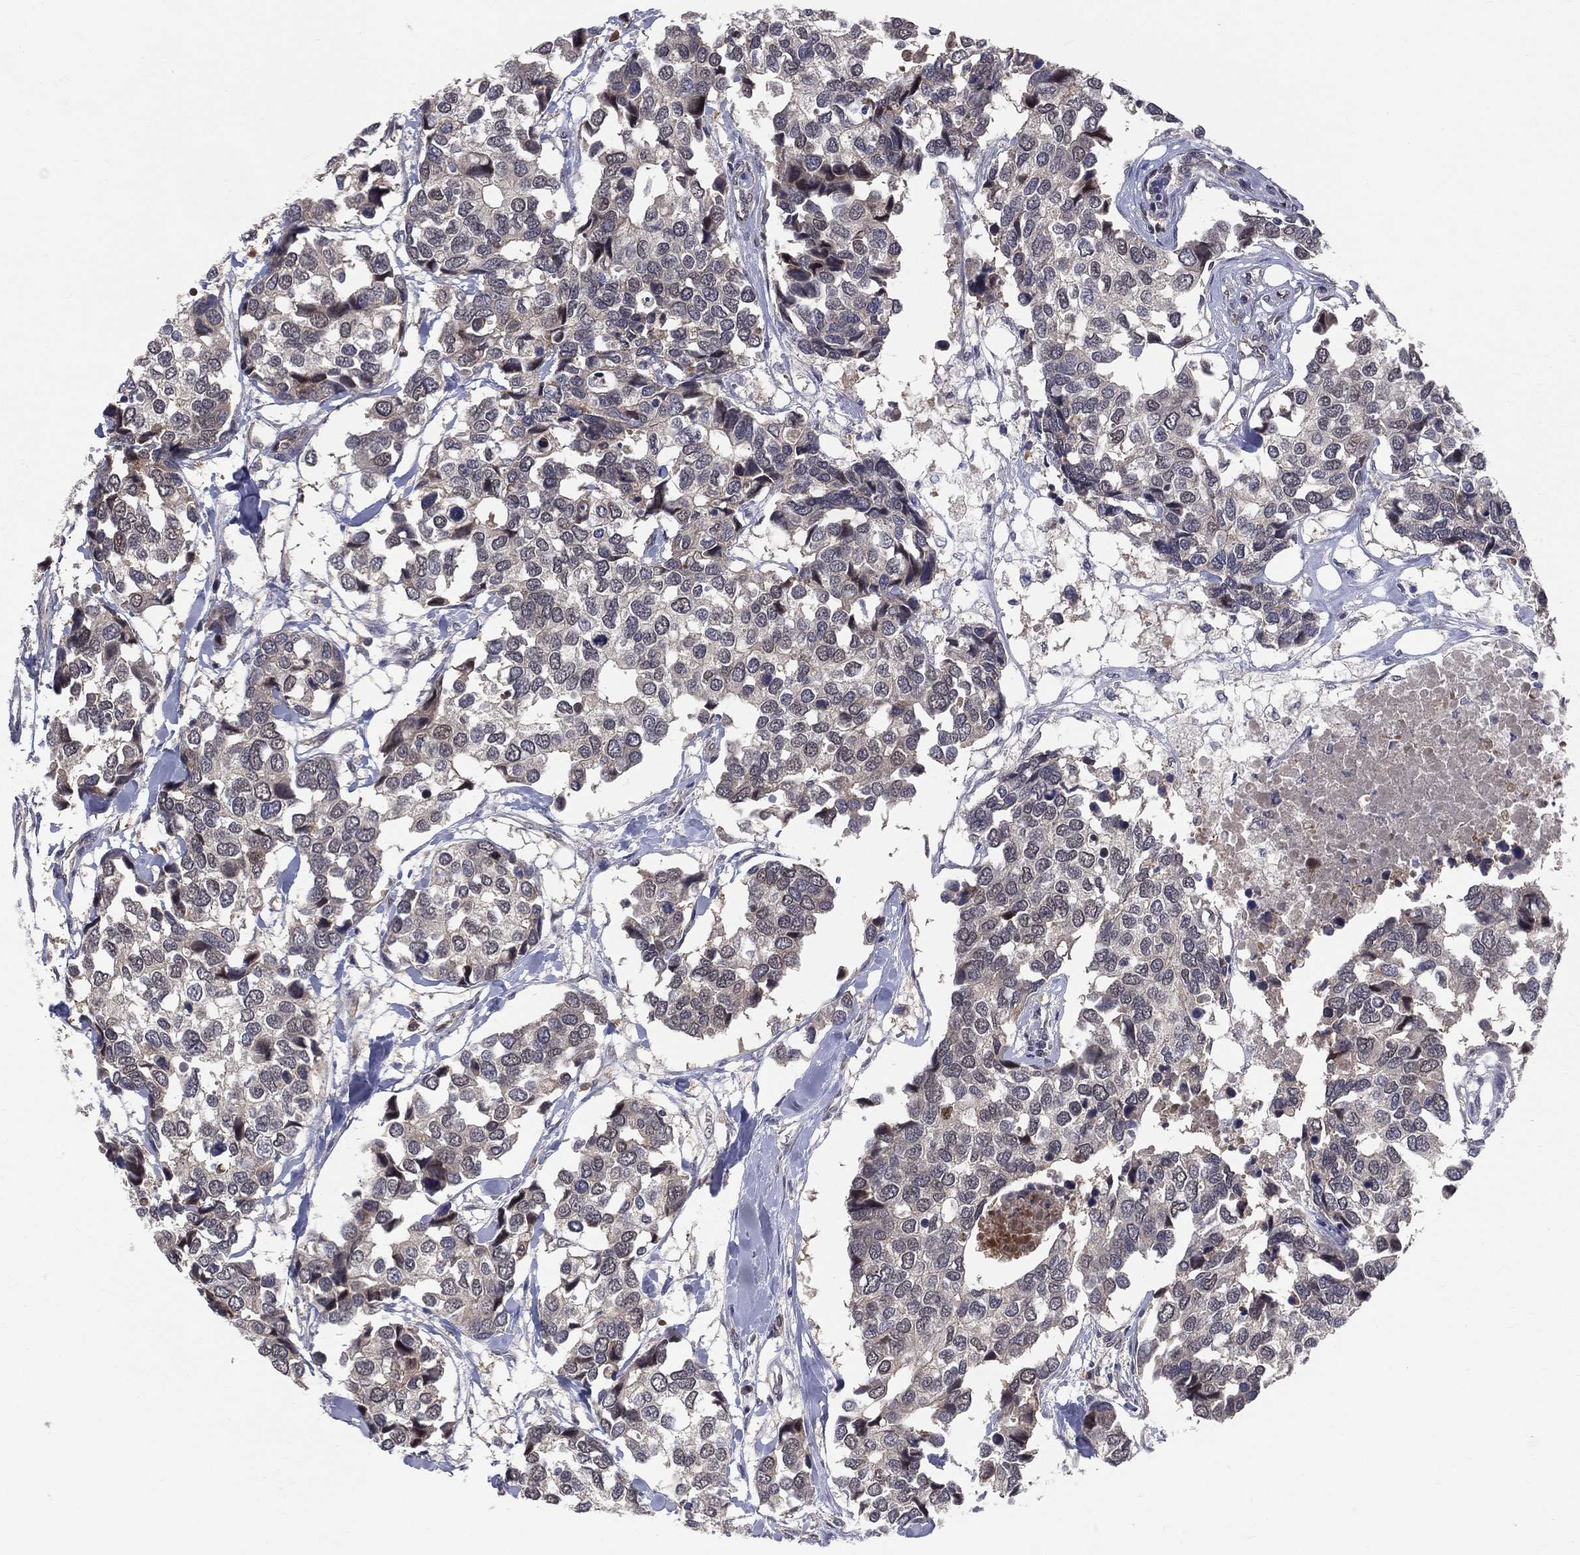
{"staining": {"intensity": "negative", "quantity": "none", "location": "none"}, "tissue": "breast cancer", "cell_type": "Tumor cells", "image_type": "cancer", "snomed": [{"axis": "morphology", "description": "Duct carcinoma"}, {"axis": "topography", "description": "Breast"}], "caption": "The immunohistochemistry (IHC) photomicrograph has no significant positivity in tumor cells of breast cancer (invasive ductal carcinoma) tissue.", "gene": "DLG4", "patient": {"sex": "female", "age": 83}}